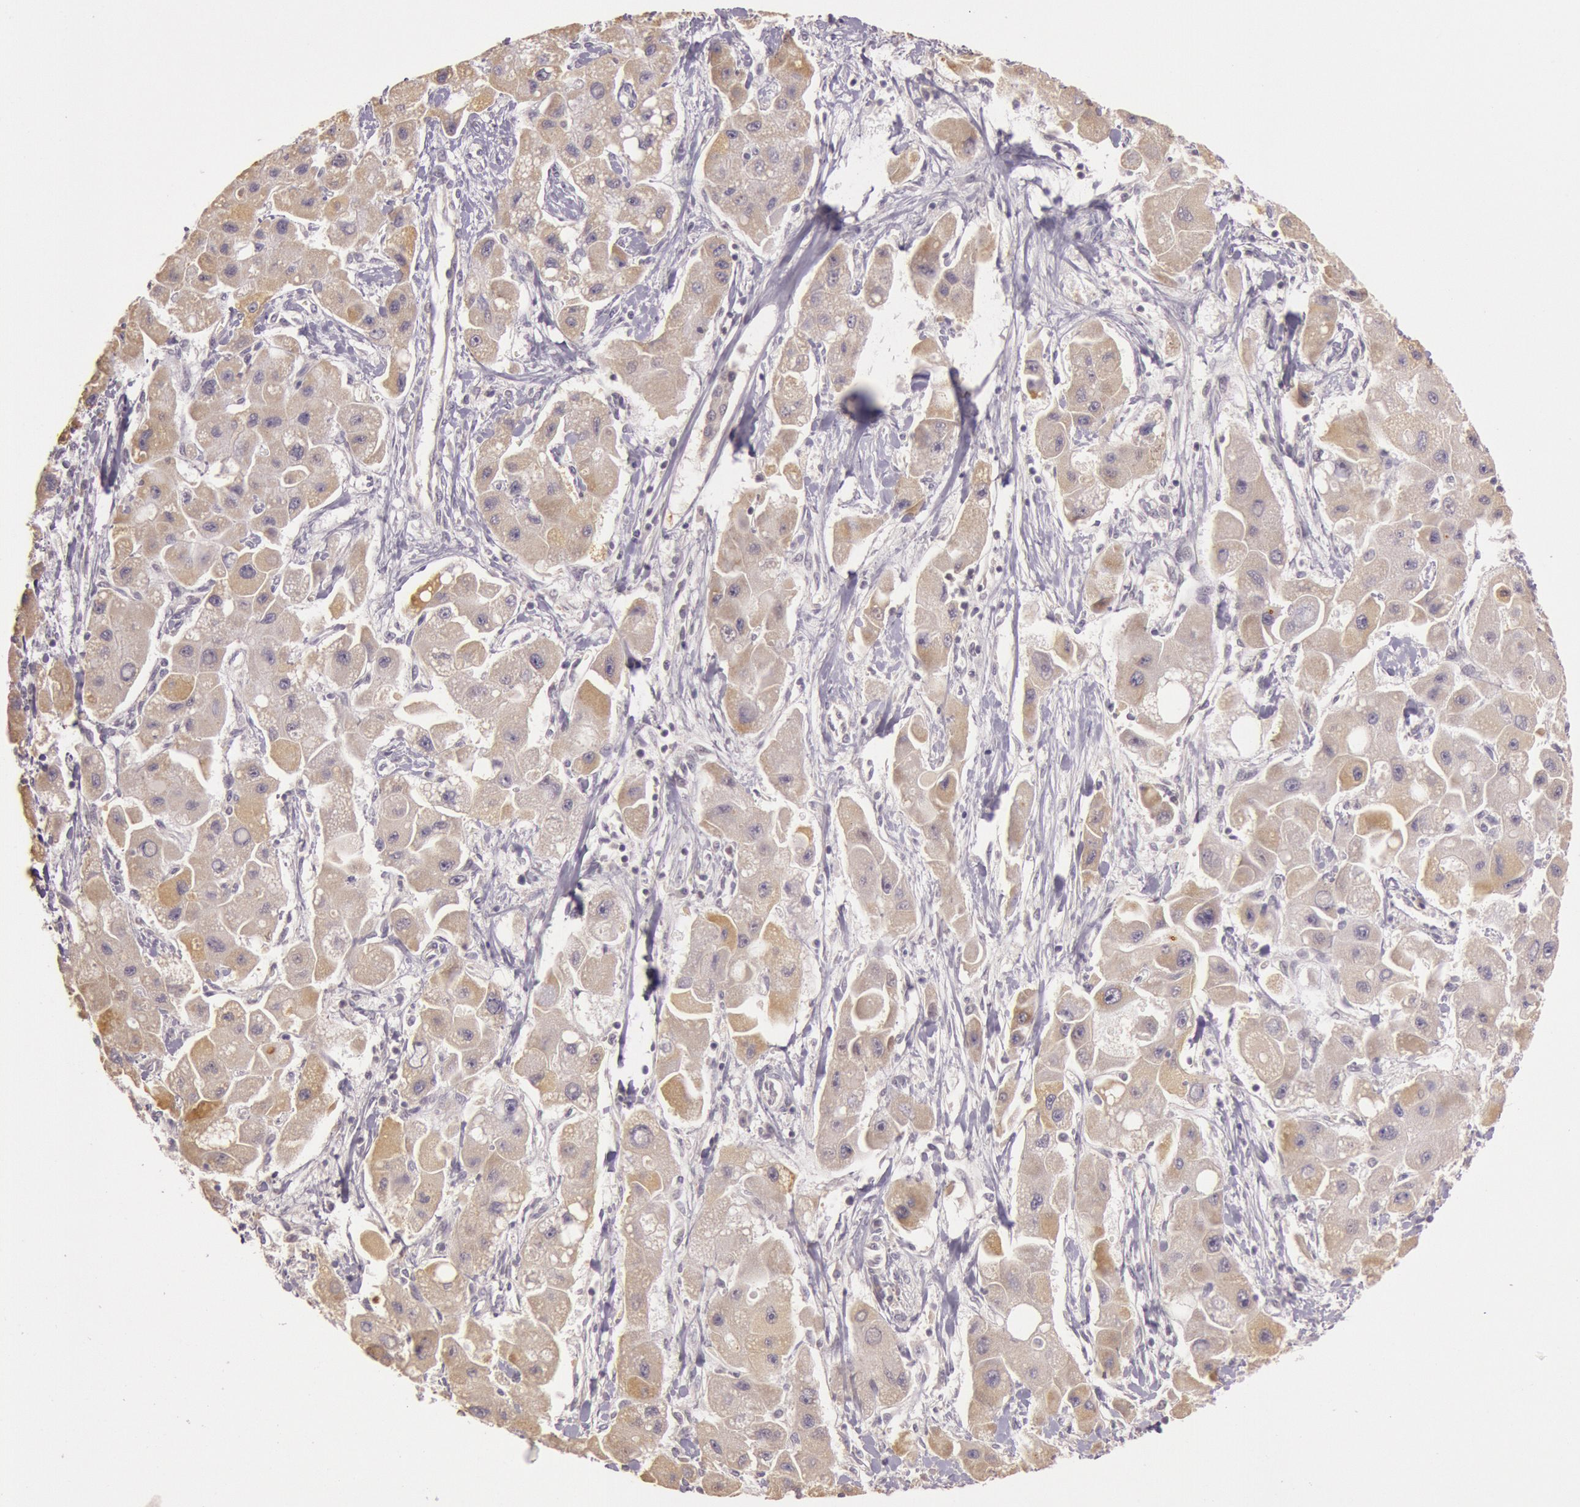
{"staining": {"intensity": "moderate", "quantity": ">75%", "location": "cytoplasmic/membranous"}, "tissue": "liver cancer", "cell_type": "Tumor cells", "image_type": "cancer", "snomed": [{"axis": "morphology", "description": "Carcinoma, Hepatocellular, NOS"}, {"axis": "topography", "description": "Liver"}], "caption": "DAB (3,3'-diaminobenzidine) immunohistochemical staining of liver hepatocellular carcinoma demonstrates moderate cytoplasmic/membranous protein positivity in about >75% of tumor cells. The staining was performed using DAB (3,3'-diaminobenzidine), with brown indicating positive protein expression. Nuclei are stained blue with hematoxylin.", "gene": "CDK16", "patient": {"sex": "male", "age": 24}}